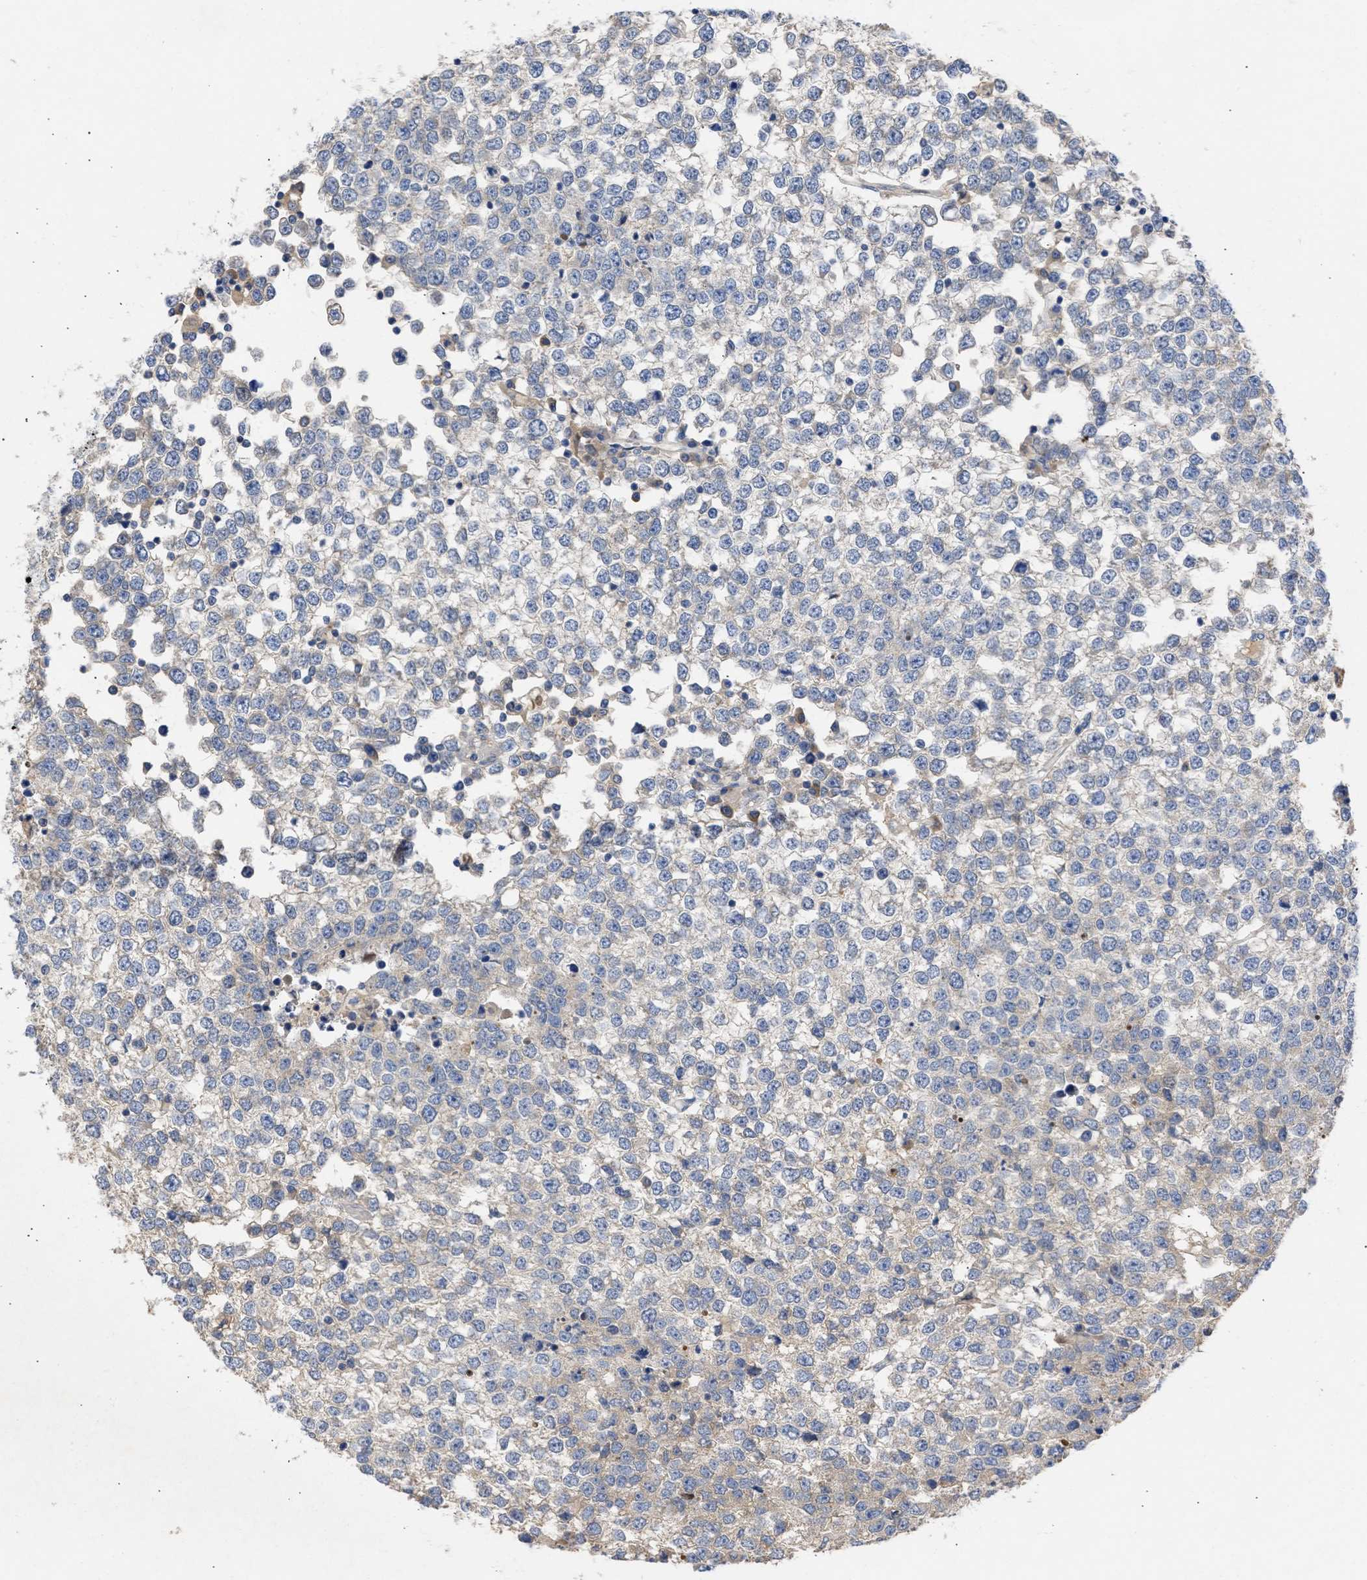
{"staining": {"intensity": "negative", "quantity": "none", "location": "none"}, "tissue": "testis cancer", "cell_type": "Tumor cells", "image_type": "cancer", "snomed": [{"axis": "morphology", "description": "Seminoma, NOS"}, {"axis": "topography", "description": "Testis"}], "caption": "High magnification brightfield microscopy of testis cancer stained with DAB (brown) and counterstained with hematoxylin (blue): tumor cells show no significant positivity.", "gene": "ARHGEF4", "patient": {"sex": "male", "age": 65}}